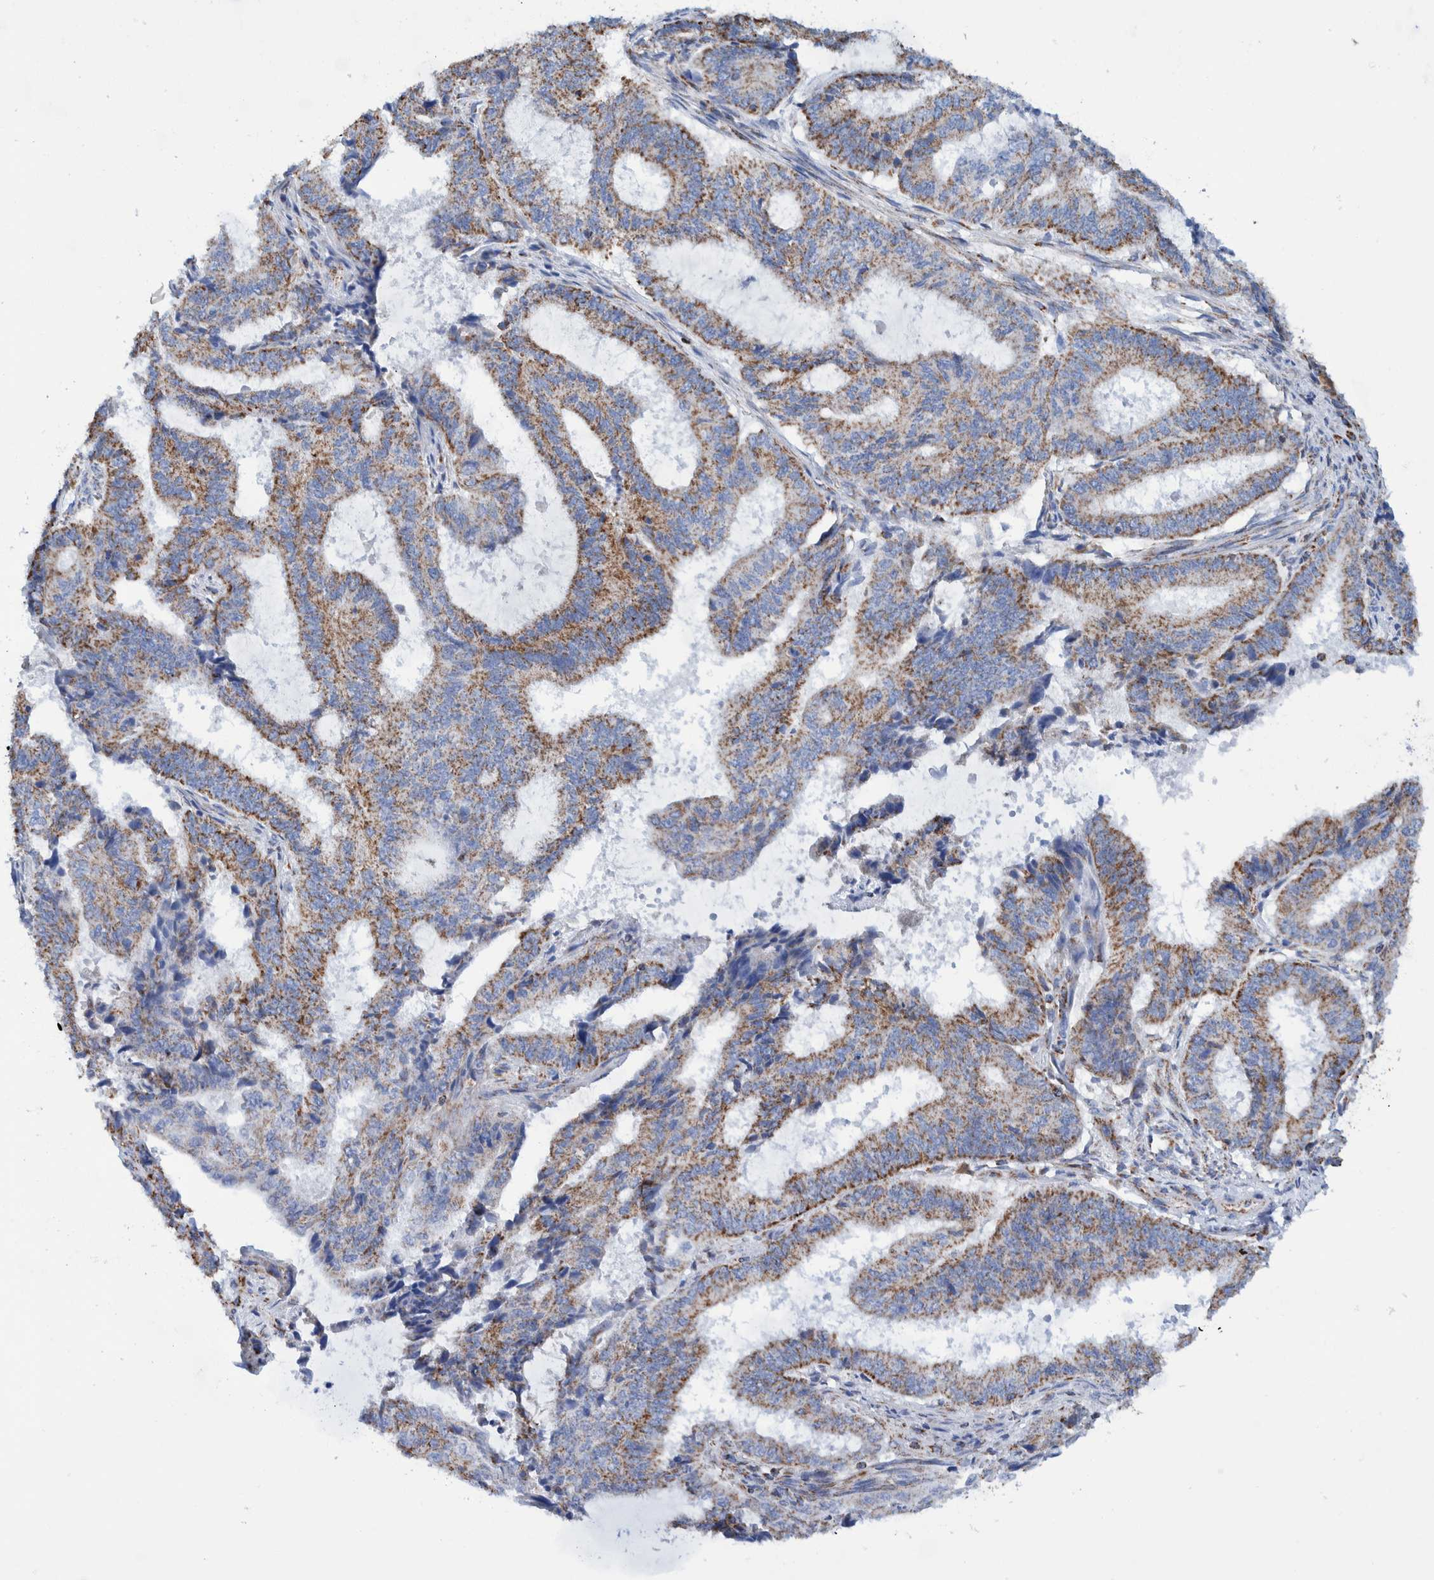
{"staining": {"intensity": "moderate", "quantity": ">75%", "location": "cytoplasmic/membranous"}, "tissue": "endometrial cancer", "cell_type": "Tumor cells", "image_type": "cancer", "snomed": [{"axis": "morphology", "description": "Adenocarcinoma, NOS"}, {"axis": "topography", "description": "Endometrium"}], "caption": "Tumor cells show medium levels of moderate cytoplasmic/membranous staining in about >75% of cells in human endometrial adenocarcinoma.", "gene": "DECR1", "patient": {"sex": "female", "age": 51}}